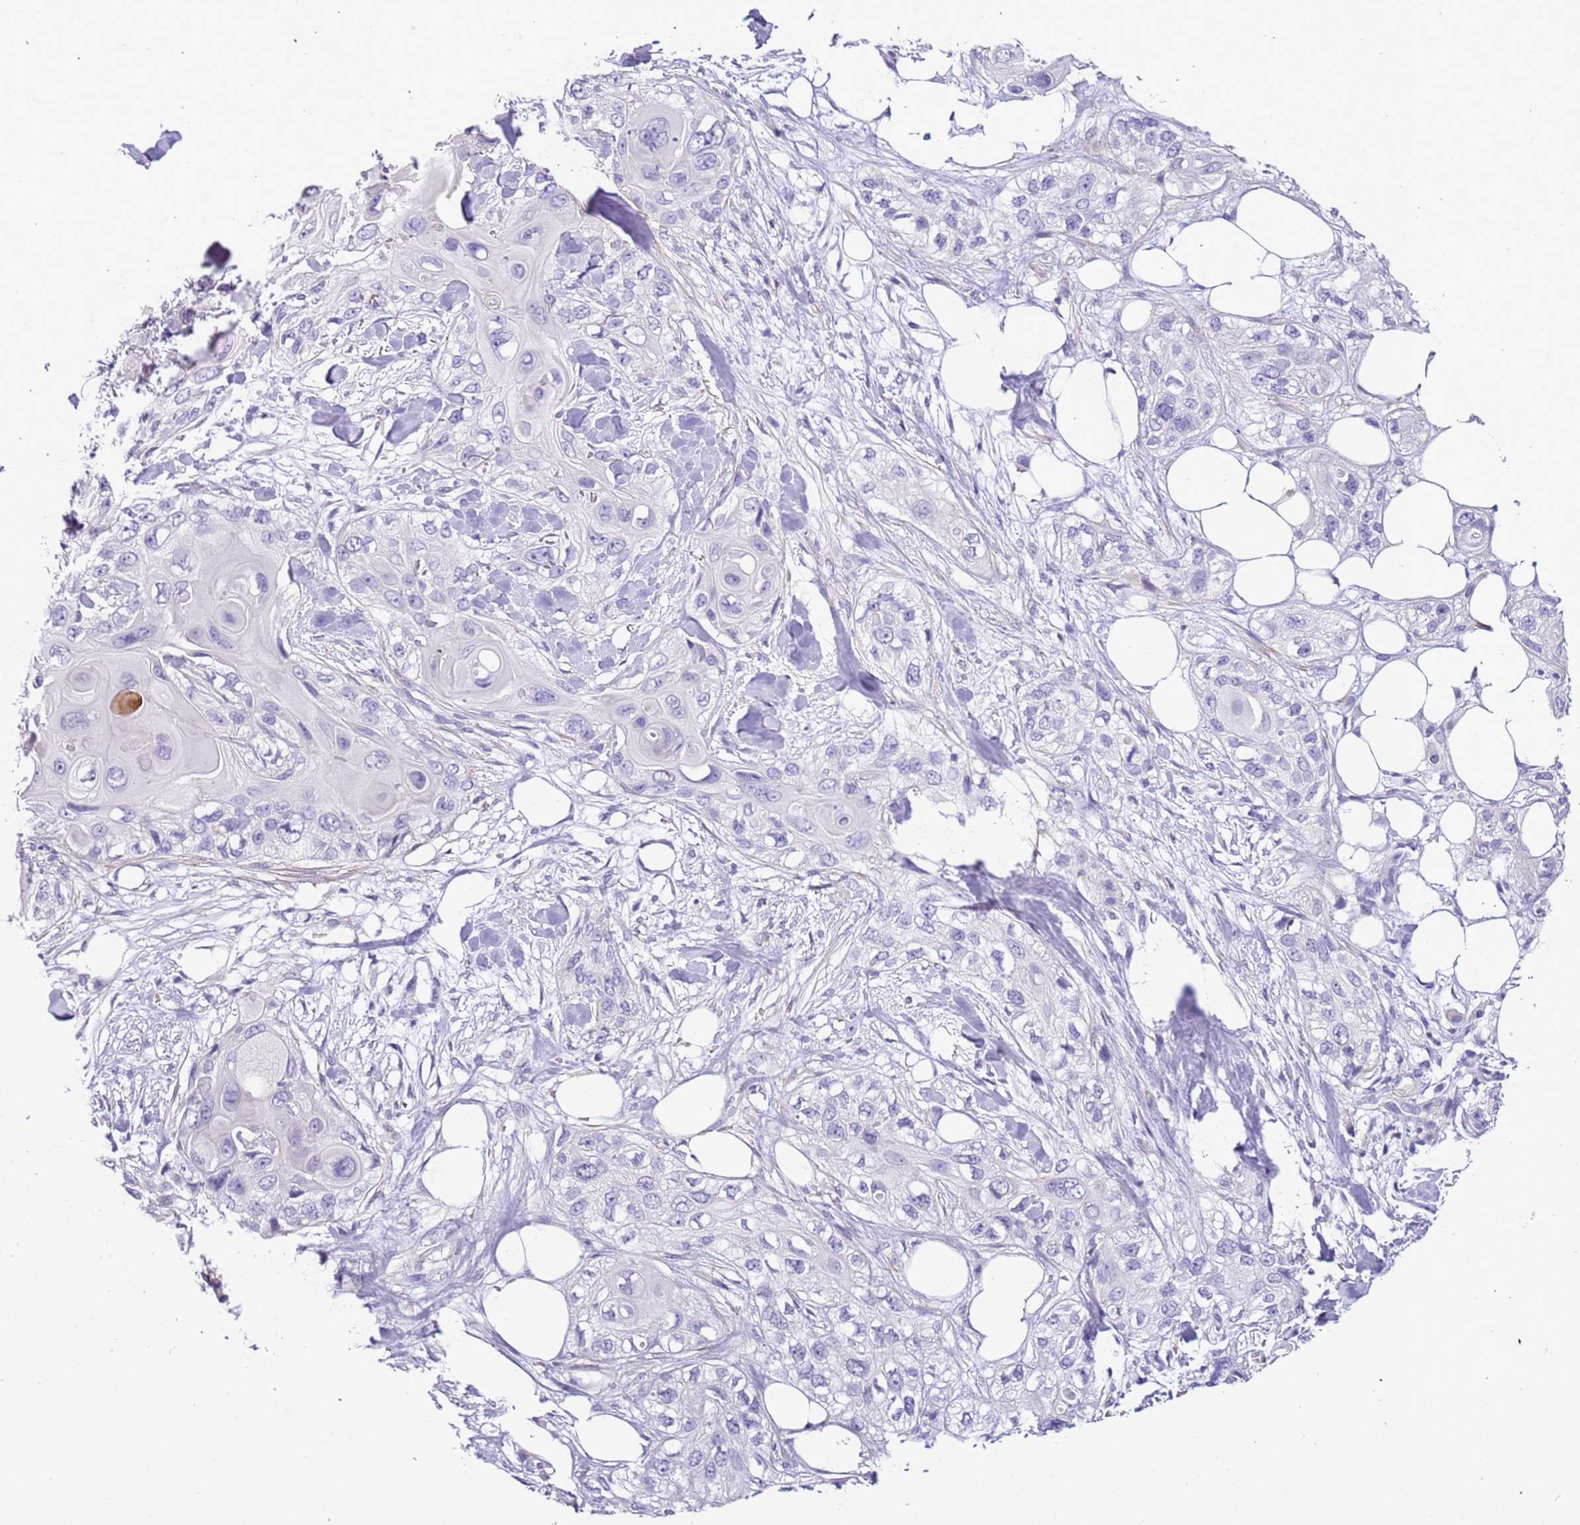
{"staining": {"intensity": "negative", "quantity": "none", "location": "none"}, "tissue": "skin cancer", "cell_type": "Tumor cells", "image_type": "cancer", "snomed": [{"axis": "morphology", "description": "Normal tissue, NOS"}, {"axis": "morphology", "description": "Squamous cell carcinoma, NOS"}, {"axis": "topography", "description": "Skin"}], "caption": "Immunohistochemistry image of neoplastic tissue: human skin squamous cell carcinoma stained with DAB exhibits no significant protein expression in tumor cells.", "gene": "PCGF2", "patient": {"sex": "male", "age": 72}}